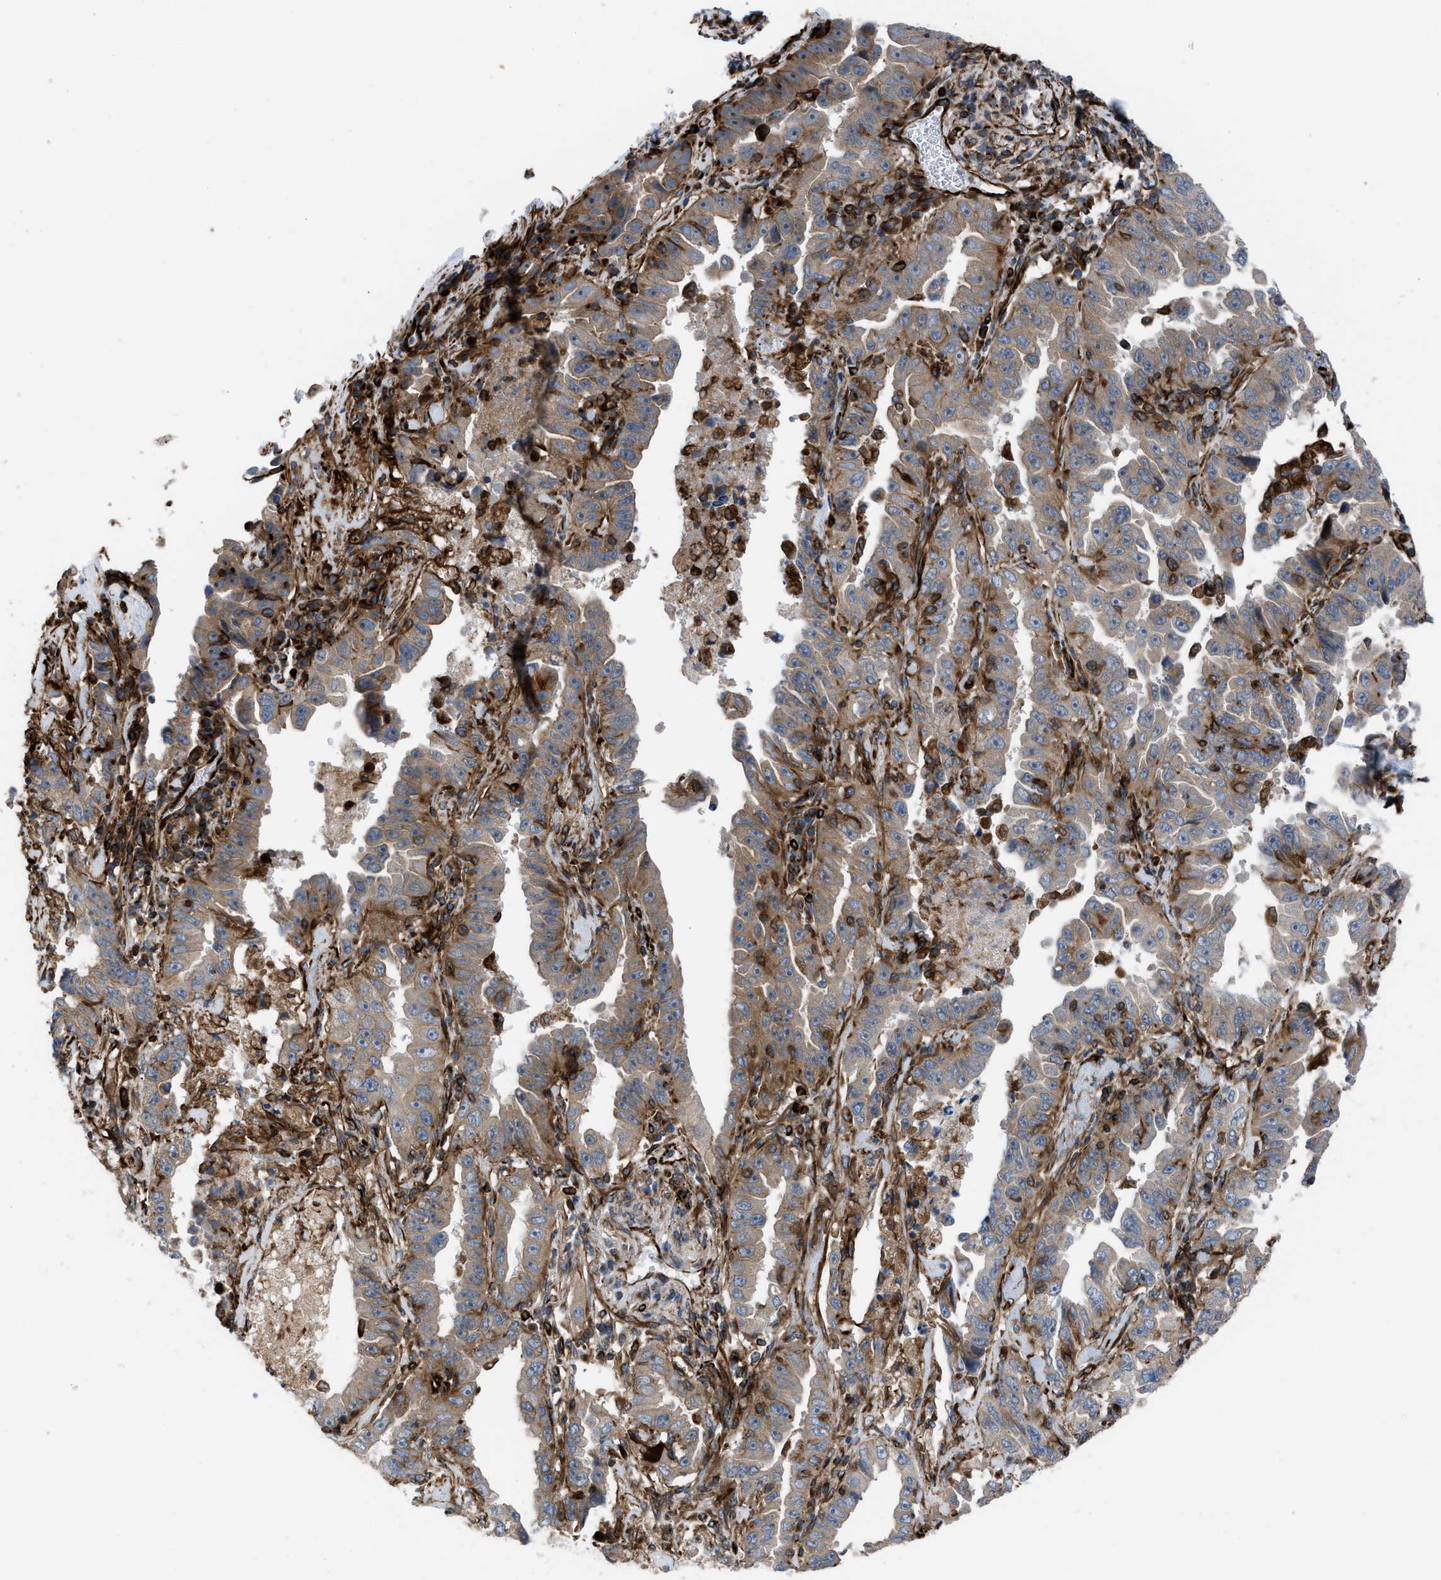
{"staining": {"intensity": "moderate", "quantity": "25%-75%", "location": "cytoplasmic/membranous"}, "tissue": "lung cancer", "cell_type": "Tumor cells", "image_type": "cancer", "snomed": [{"axis": "morphology", "description": "Adenocarcinoma, NOS"}, {"axis": "topography", "description": "Lung"}], "caption": "A micrograph of lung cancer stained for a protein reveals moderate cytoplasmic/membranous brown staining in tumor cells.", "gene": "PTPRE", "patient": {"sex": "female", "age": 51}}